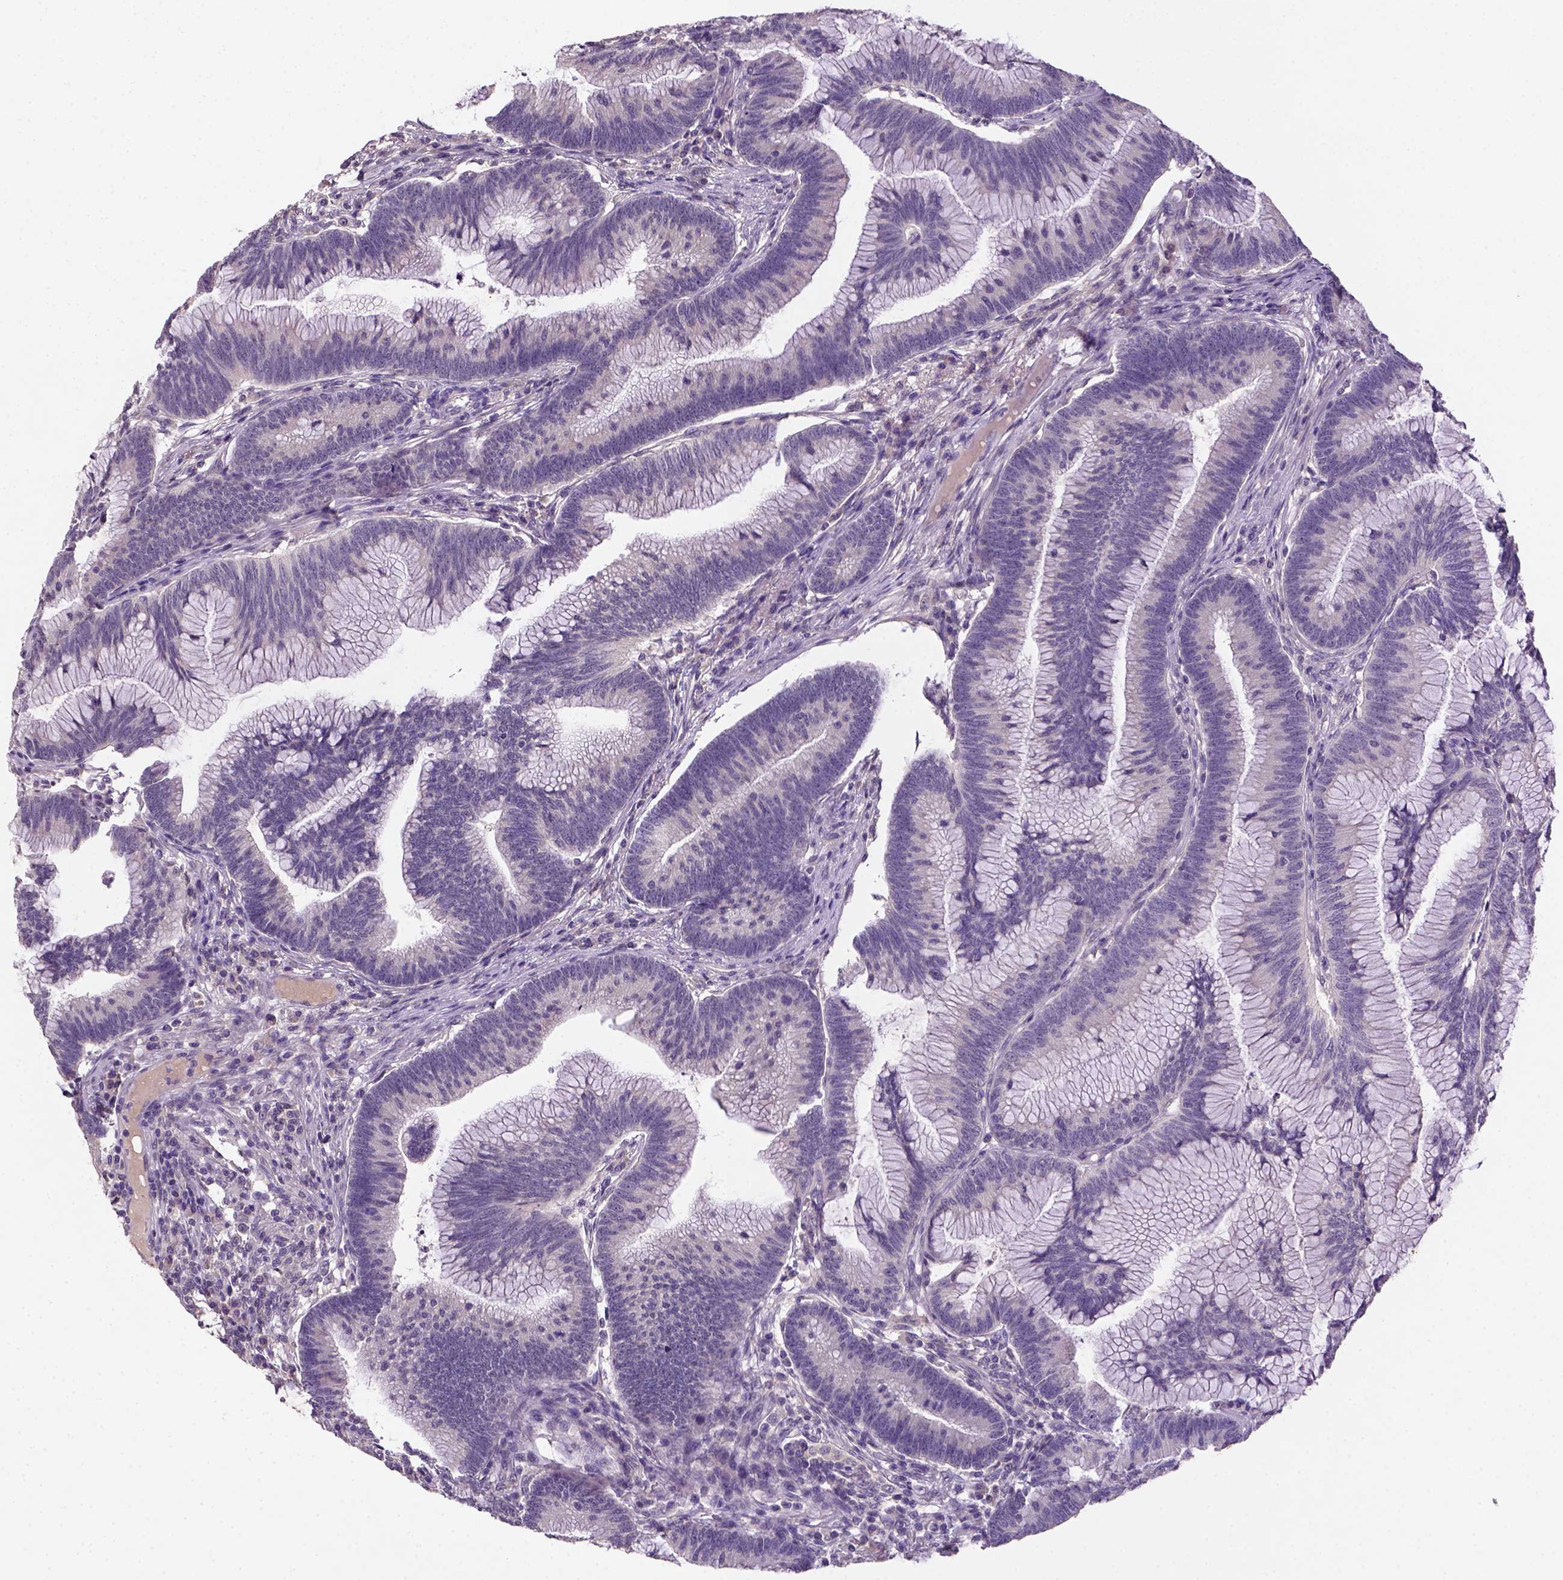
{"staining": {"intensity": "negative", "quantity": "none", "location": "none"}, "tissue": "colorectal cancer", "cell_type": "Tumor cells", "image_type": "cancer", "snomed": [{"axis": "morphology", "description": "Adenocarcinoma, NOS"}, {"axis": "topography", "description": "Colon"}], "caption": "Protein analysis of colorectal cancer (adenocarcinoma) demonstrates no significant positivity in tumor cells.", "gene": "NLGN2", "patient": {"sex": "female", "age": 78}}